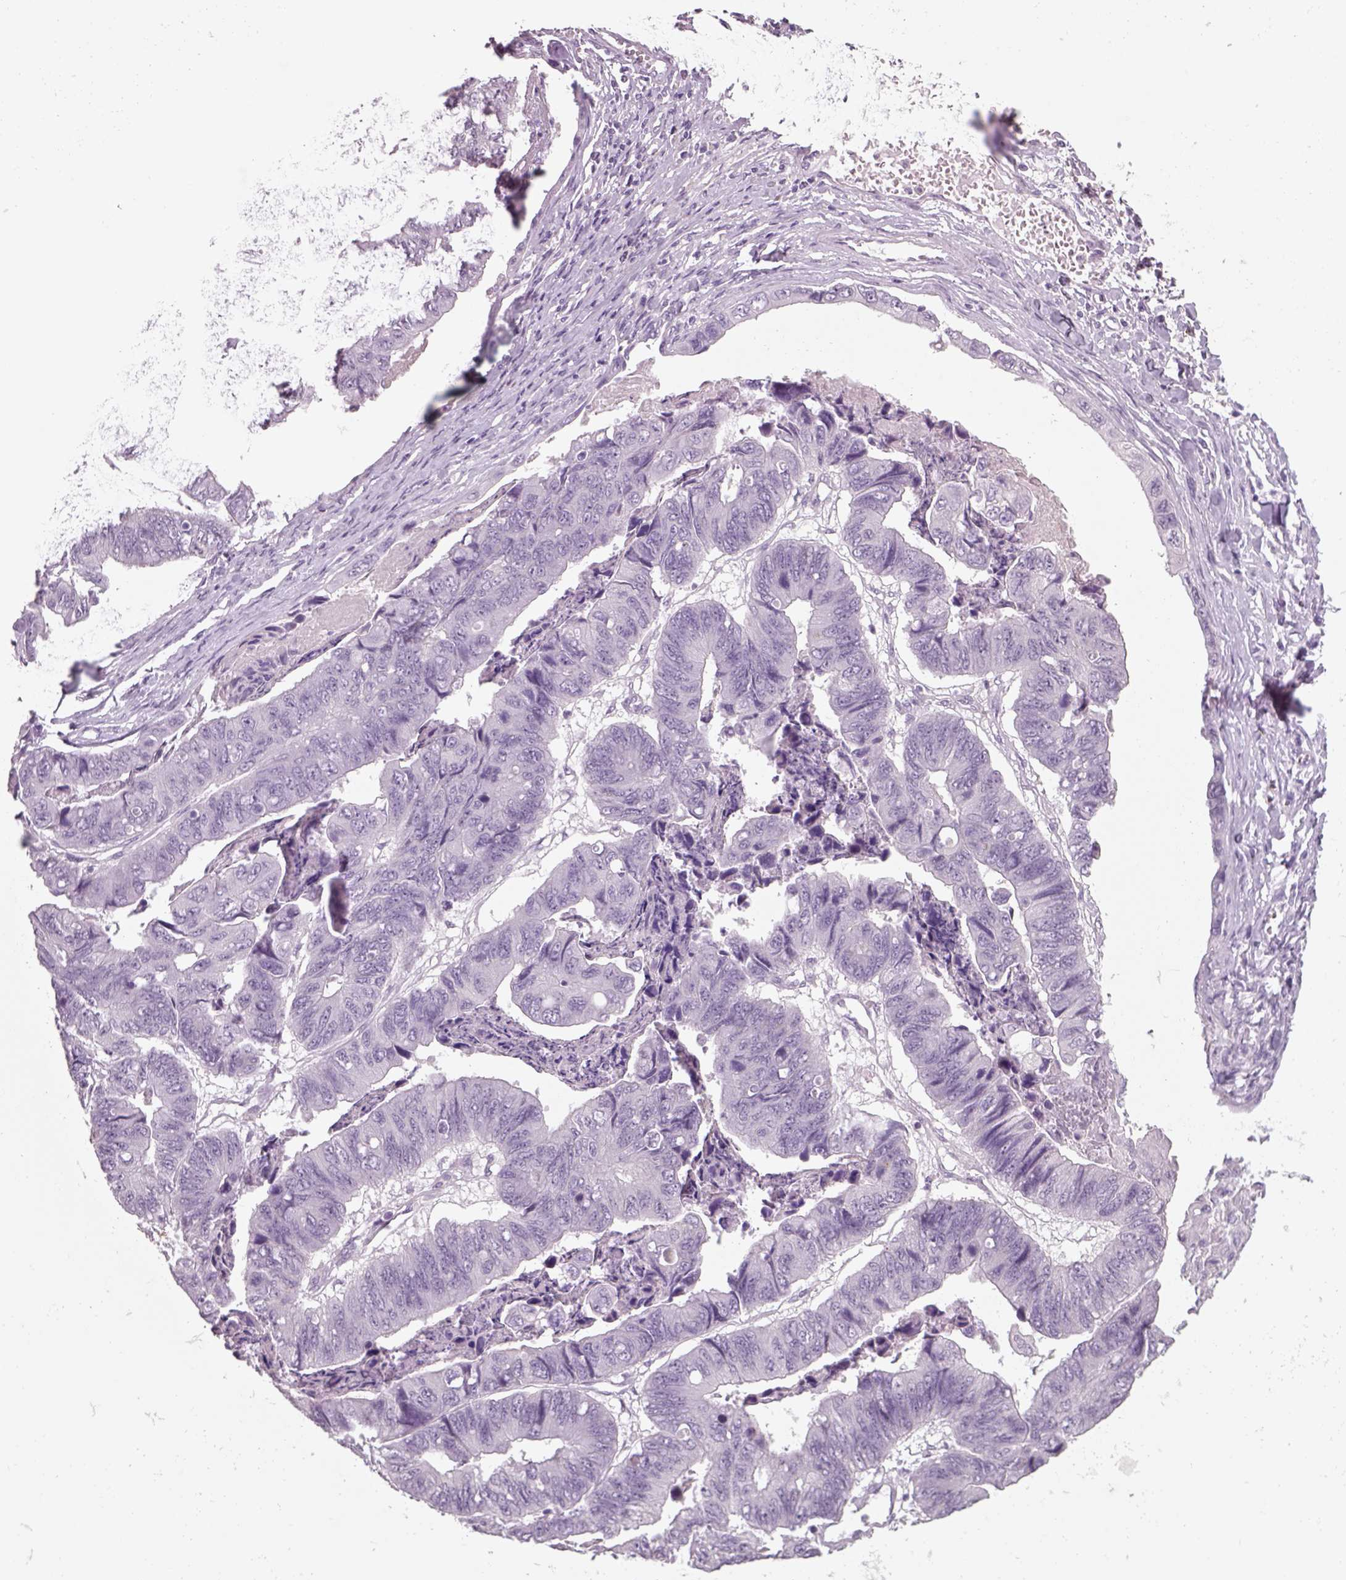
{"staining": {"intensity": "negative", "quantity": "none", "location": "none"}, "tissue": "stomach cancer", "cell_type": "Tumor cells", "image_type": "cancer", "snomed": [{"axis": "morphology", "description": "Adenocarcinoma, NOS"}, {"axis": "topography", "description": "Stomach, lower"}], "caption": "Tumor cells show no significant protein positivity in adenocarcinoma (stomach). Nuclei are stained in blue.", "gene": "SLC6A2", "patient": {"sex": "male", "age": 77}}